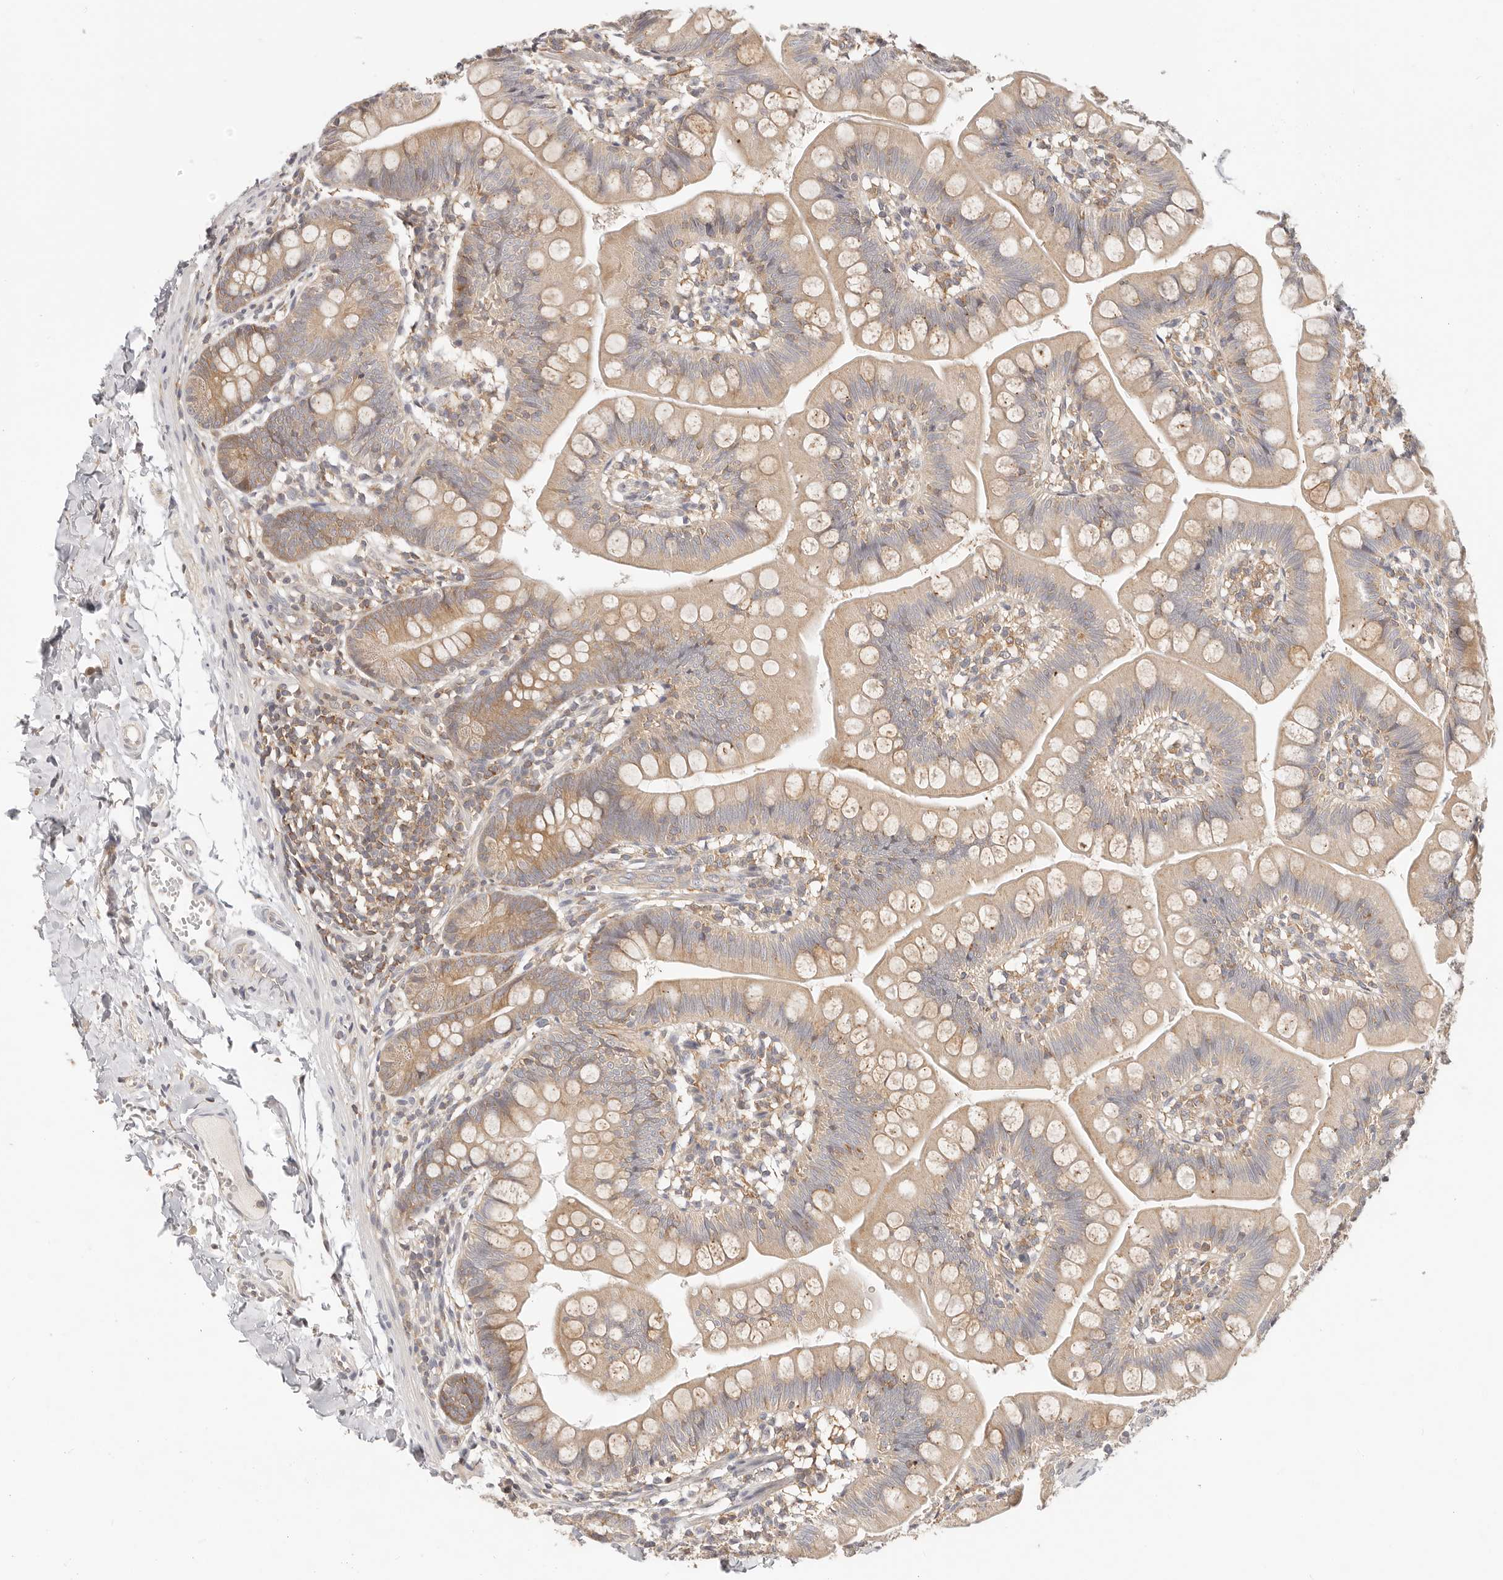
{"staining": {"intensity": "weak", "quantity": "25%-75%", "location": "cytoplasmic/membranous"}, "tissue": "small intestine", "cell_type": "Glandular cells", "image_type": "normal", "snomed": [{"axis": "morphology", "description": "Normal tissue, NOS"}, {"axis": "topography", "description": "Small intestine"}], "caption": "Small intestine stained with immunohistochemistry (IHC) reveals weak cytoplasmic/membranous staining in about 25%-75% of glandular cells. (DAB IHC, brown staining for protein, blue staining for nuclei).", "gene": "DTNBP1", "patient": {"sex": "male", "age": 7}}